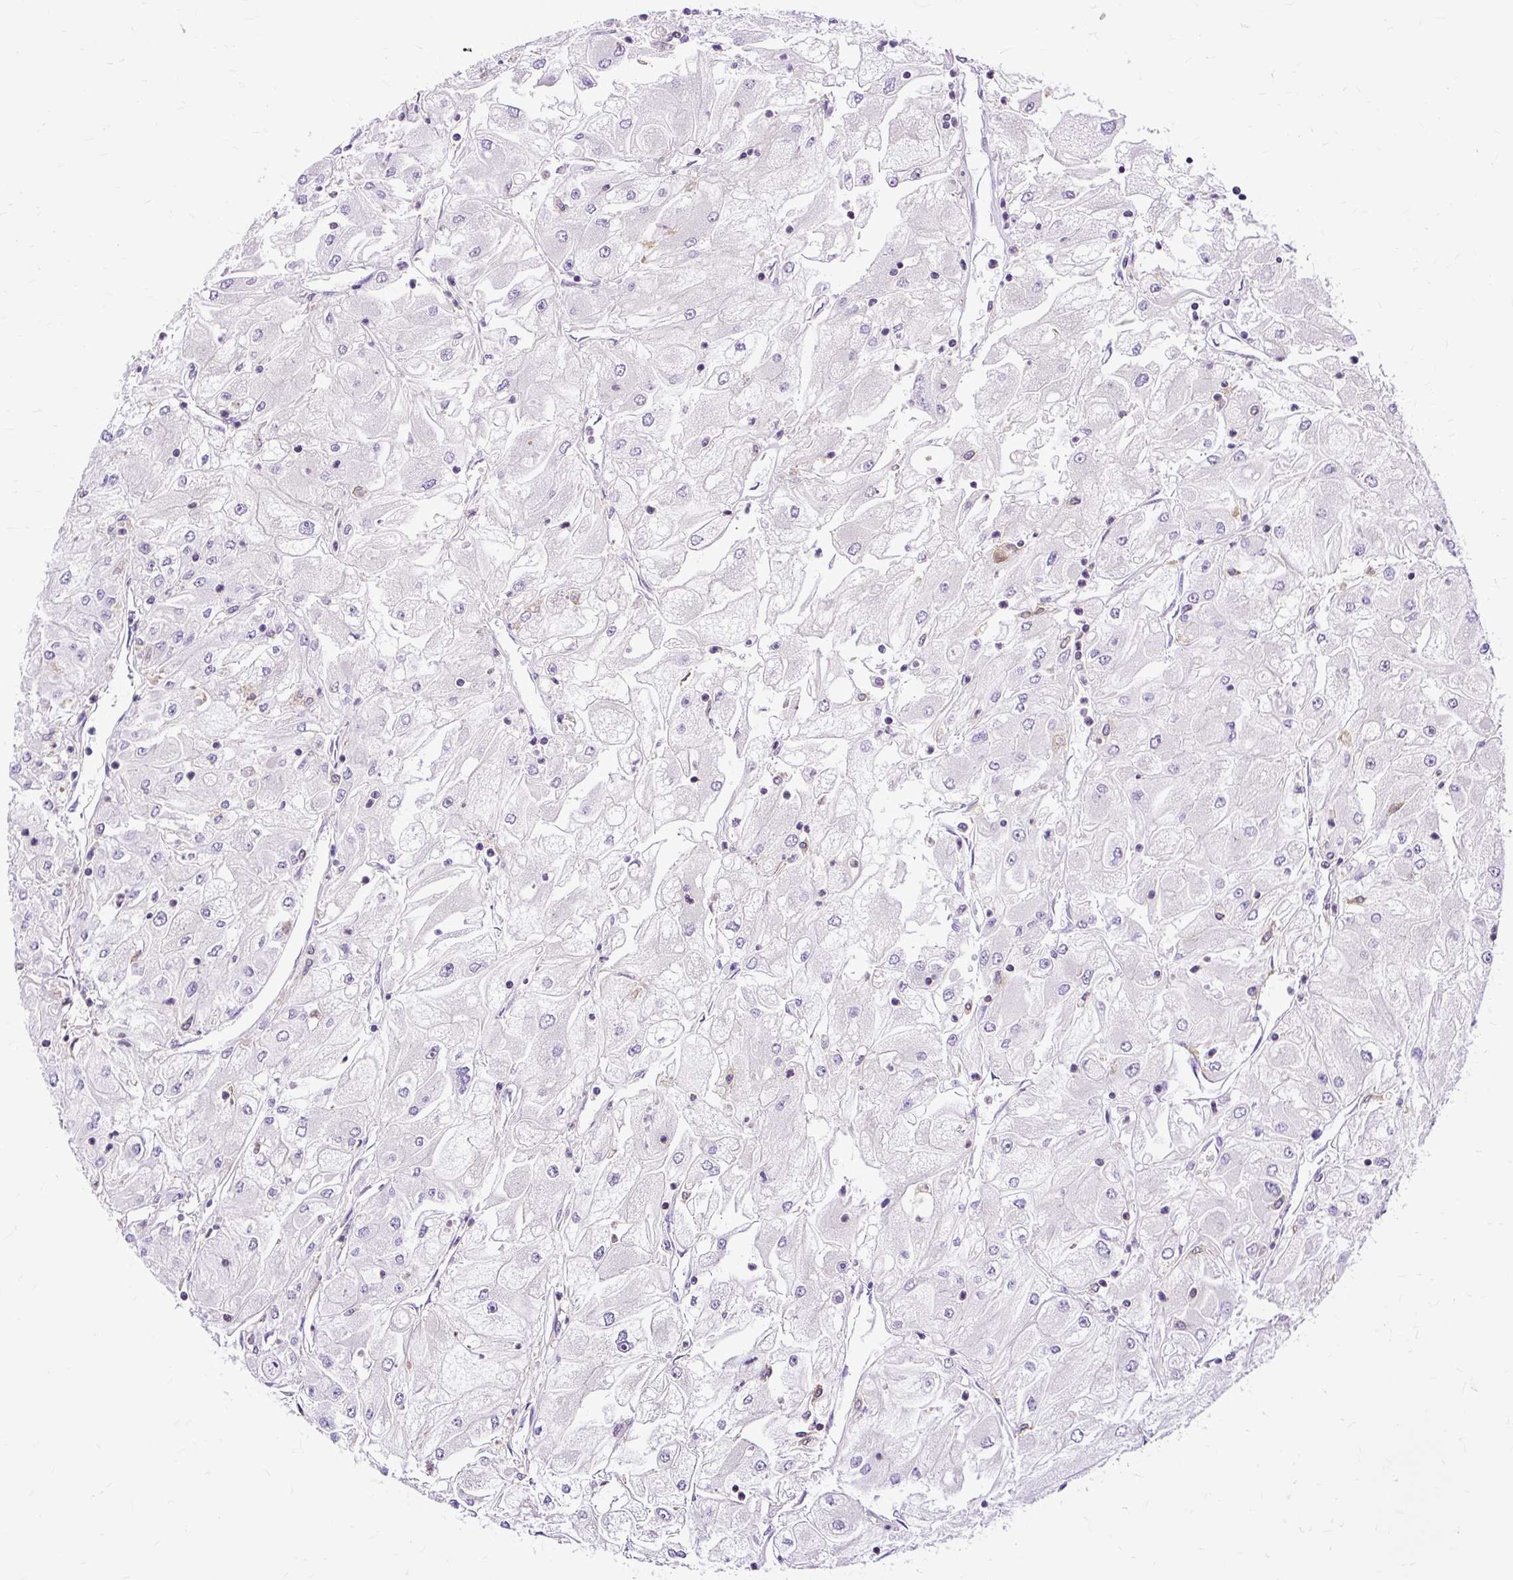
{"staining": {"intensity": "negative", "quantity": "none", "location": "none"}, "tissue": "renal cancer", "cell_type": "Tumor cells", "image_type": "cancer", "snomed": [{"axis": "morphology", "description": "Adenocarcinoma, NOS"}, {"axis": "topography", "description": "Kidney"}], "caption": "Renal adenocarcinoma stained for a protein using immunohistochemistry shows no staining tumor cells.", "gene": "TWF2", "patient": {"sex": "male", "age": 80}}